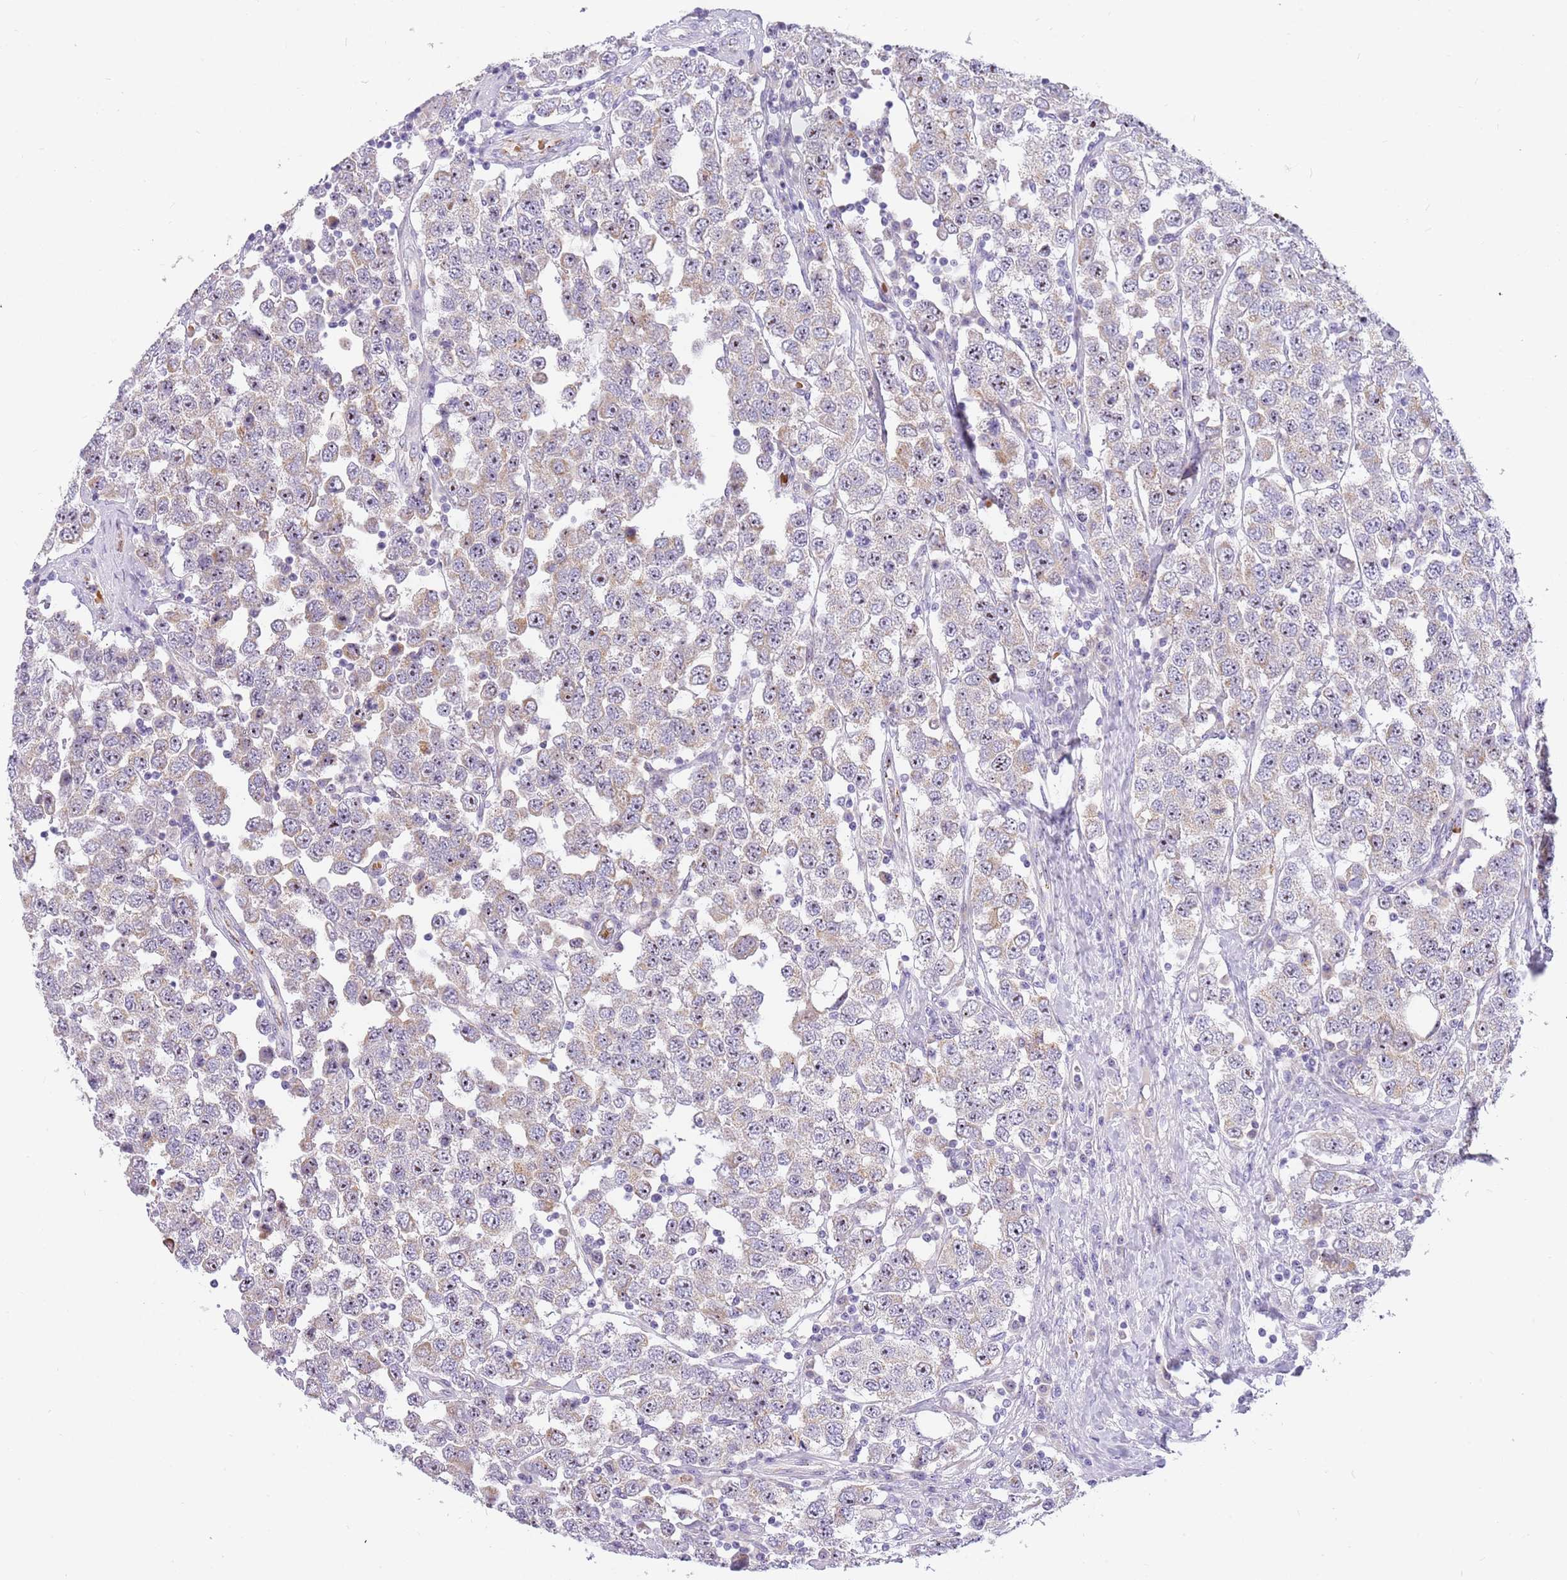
{"staining": {"intensity": "weak", "quantity": "<25%", "location": "cytoplasmic/membranous"}, "tissue": "testis cancer", "cell_type": "Tumor cells", "image_type": "cancer", "snomed": [{"axis": "morphology", "description": "Seminoma, NOS"}, {"axis": "topography", "description": "Testis"}], "caption": "IHC micrograph of neoplastic tissue: human testis seminoma stained with DAB (3,3'-diaminobenzidine) reveals no significant protein expression in tumor cells.", "gene": "DNAJA3", "patient": {"sex": "male", "age": 28}}